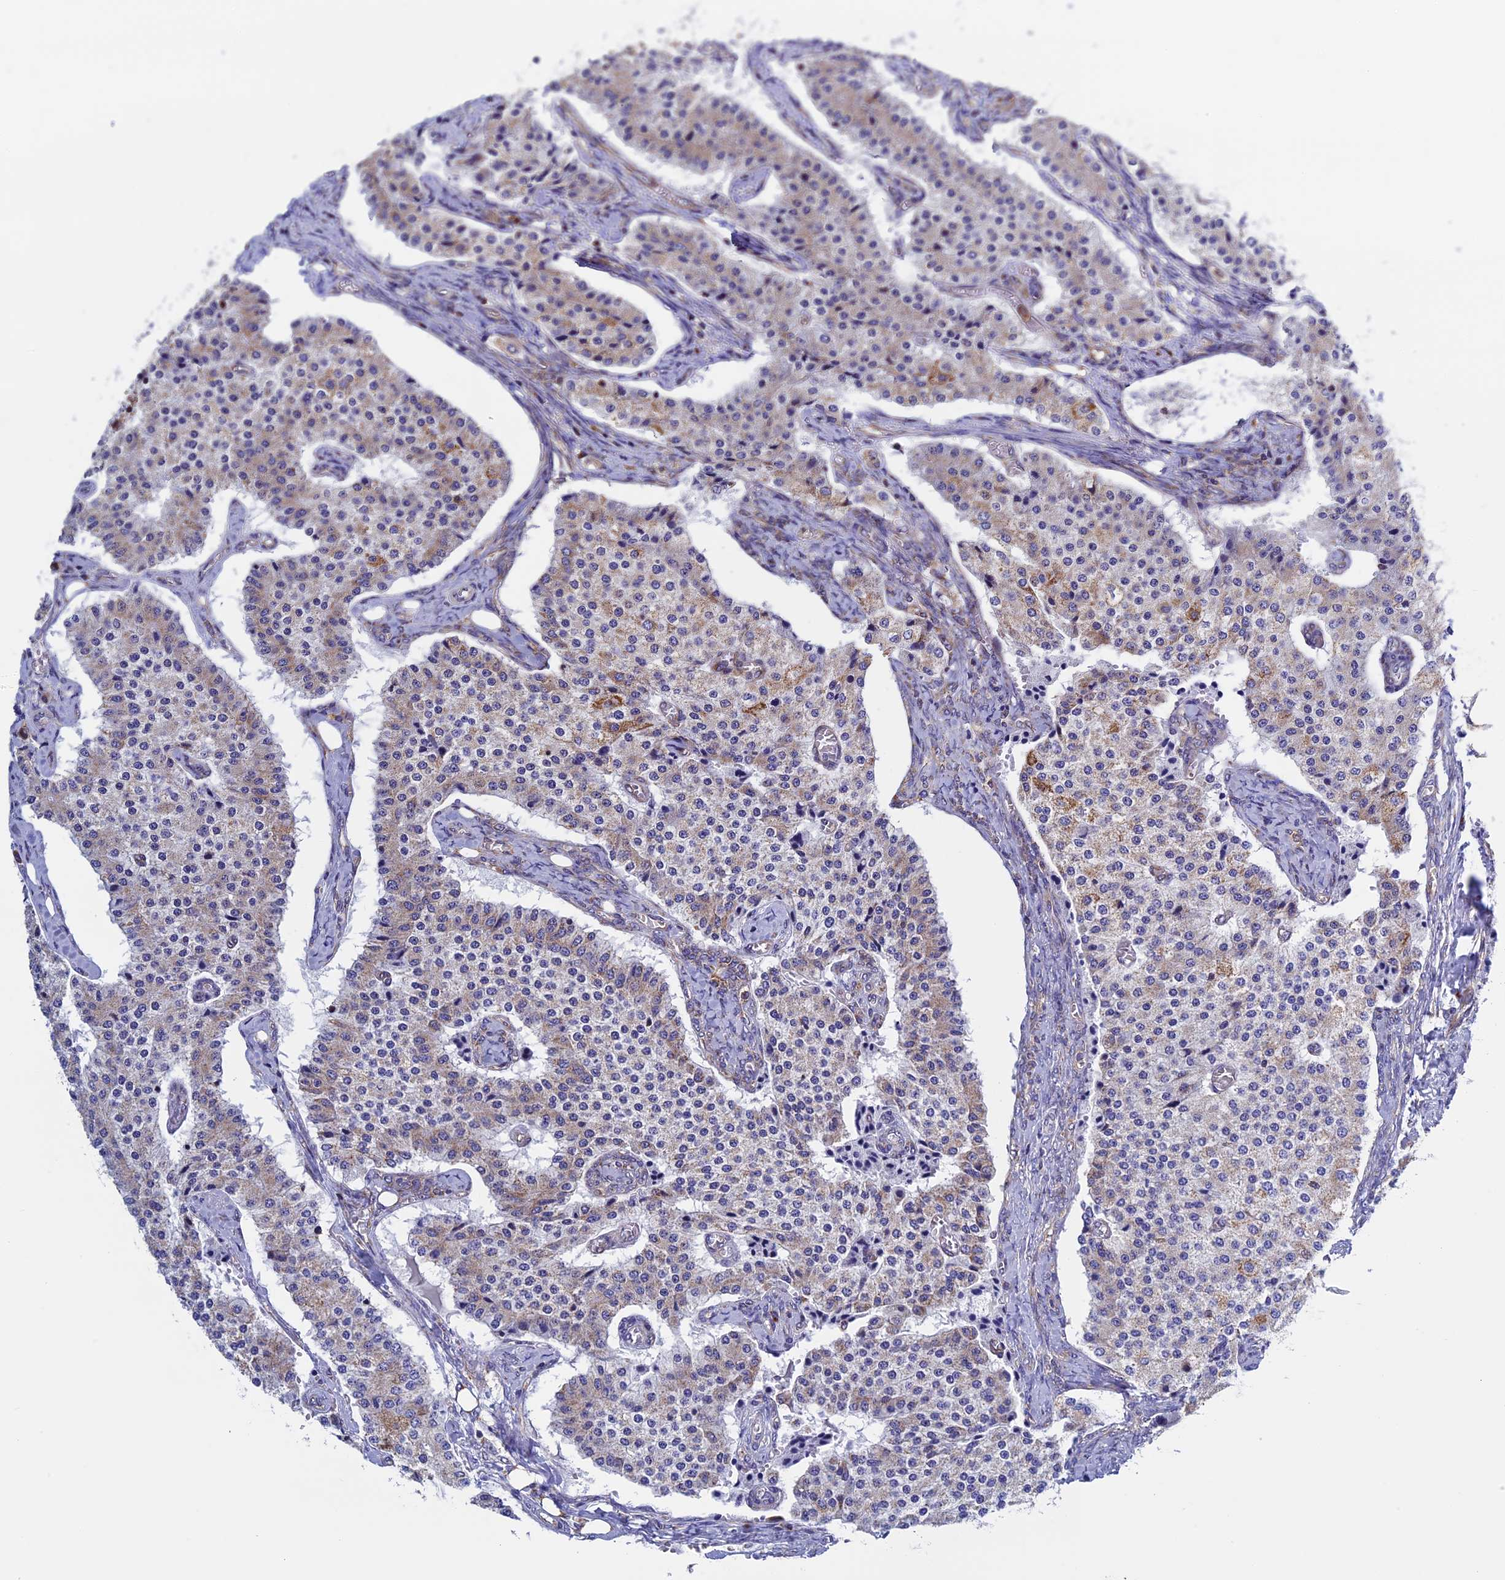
{"staining": {"intensity": "weak", "quantity": "25%-75%", "location": "cytoplasmic/membranous"}, "tissue": "carcinoid", "cell_type": "Tumor cells", "image_type": "cancer", "snomed": [{"axis": "morphology", "description": "Carcinoid, malignant, NOS"}, {"axis": "topography", "description": "Colon"}], "caption": "Immunohistochemistry (IHC) image of human carcinoid stained for a protein (brown), which demonstrates low levels of weak cytoplasmic/membranous positivity in about 25%-75% of tumor cells.", "gene": "SLC9A5", "patient": {"sex": "female", "age": 52}}